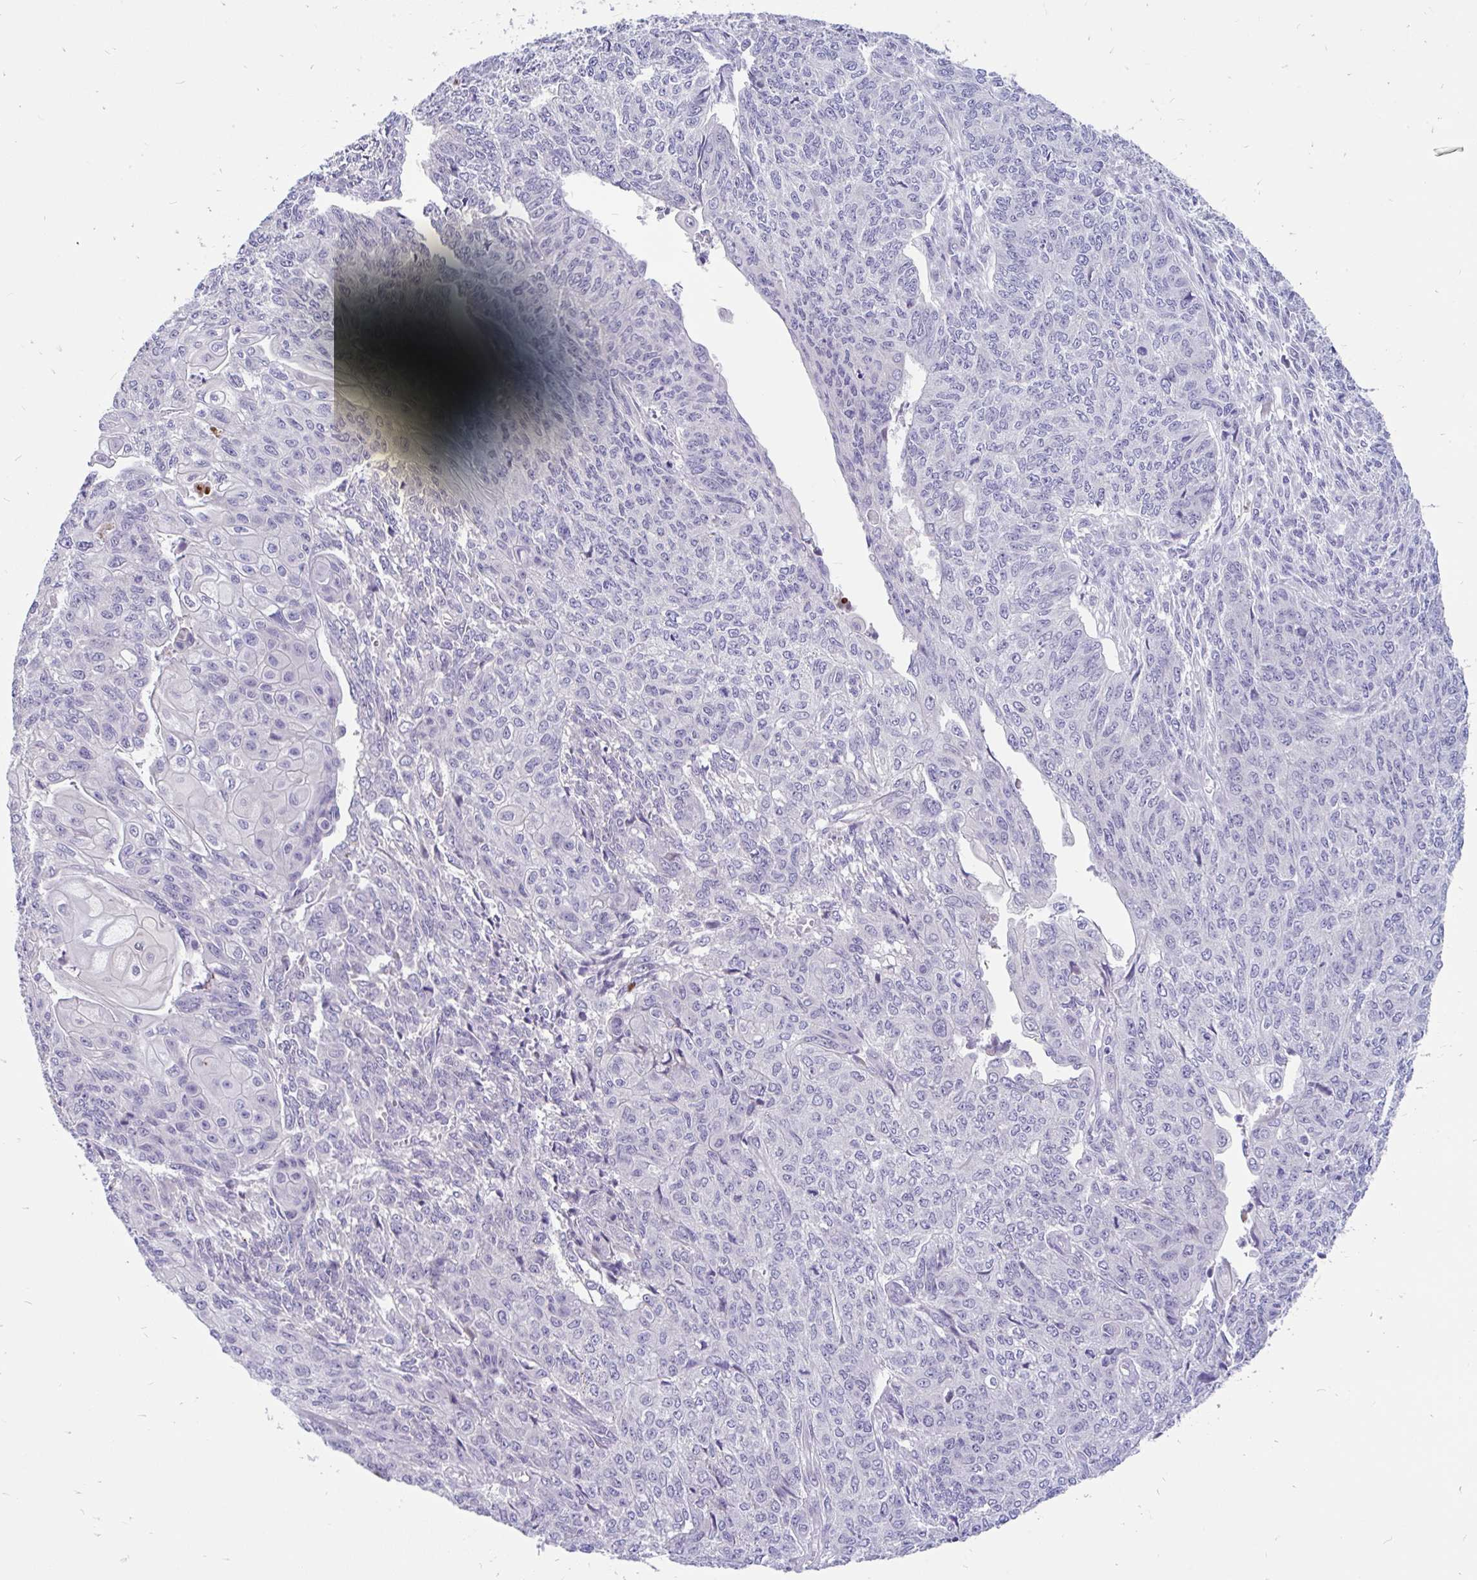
{"staining": {"intensity": "negative", "quantity": "none", "location": "none"}, "tissue": "endometrial cancer", "cell_type": "Tumor cells", "image_type": "cancer", "snomed": [{"axis": "morphology", "description": "Adenocarcinoma, NOS"}, {"axis": "topography", "description": "Endometrium"}], "caption": "Tumor cells show no significant staining in endometrial adenocarcinoma.", "gene": "KIAA2013", "patient": {"sex": "female", "age": 32}}